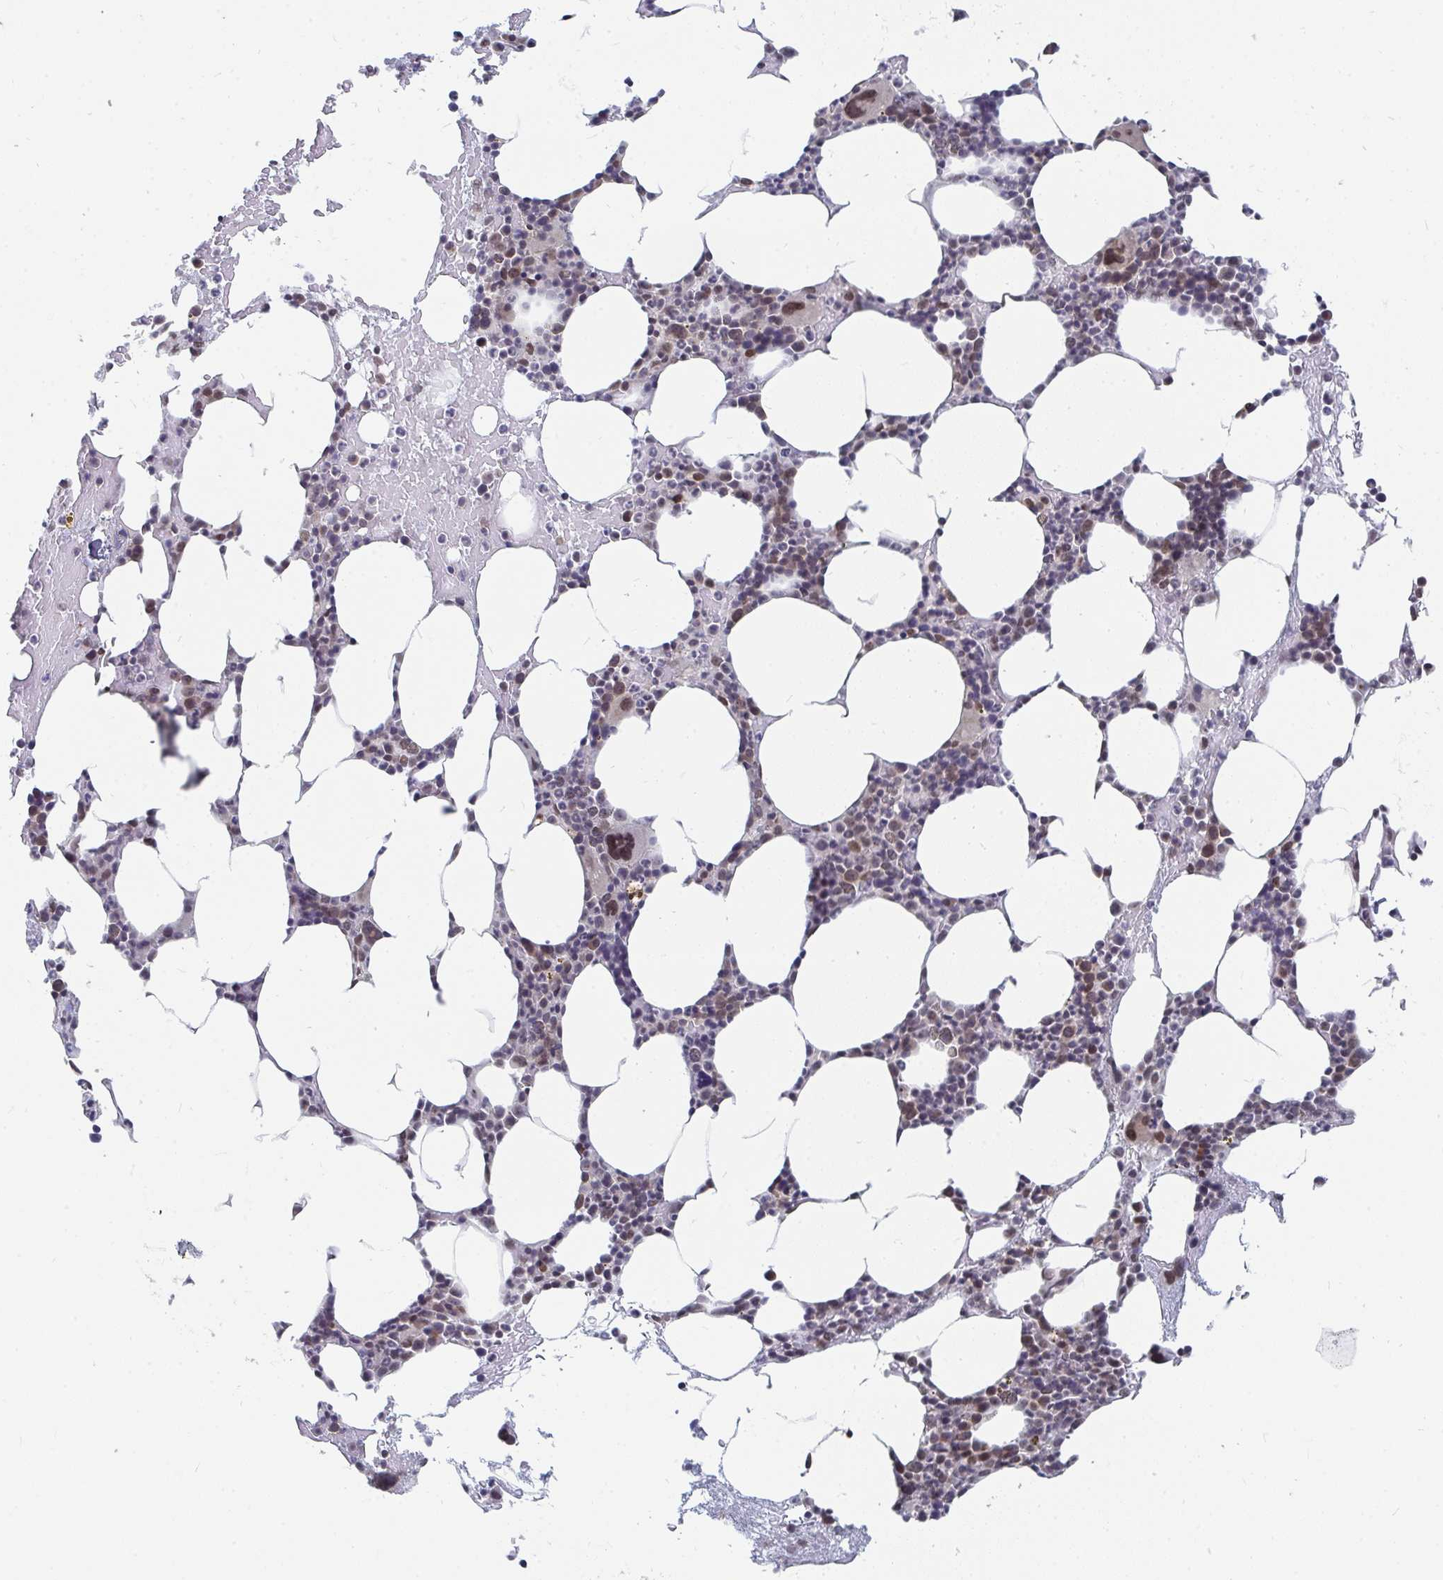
{"staining": {"intensity": "moderate", "quantity": "<25%", "location": "nuclear"}, "tissue": "bone marrow", "cell_type": "Hematopoietic cells", "image_type": "normal", "snomed": [{"axis": "morphology", "description": "Normal tissue, NOS"}, {"axis": "topography", "description": "Bone marrow"}], "caption": "Bone marrow stained with DAB immunohistochemistry (IHC) exhibits low levels of moderate nuclear expression in approximately <25% of hematopoietic cells. (DAB IHC, brown staining for protein, blue staining for nuclei).", "gene": "TRIP12", "patient": {"sex": "female", "age": 62}}